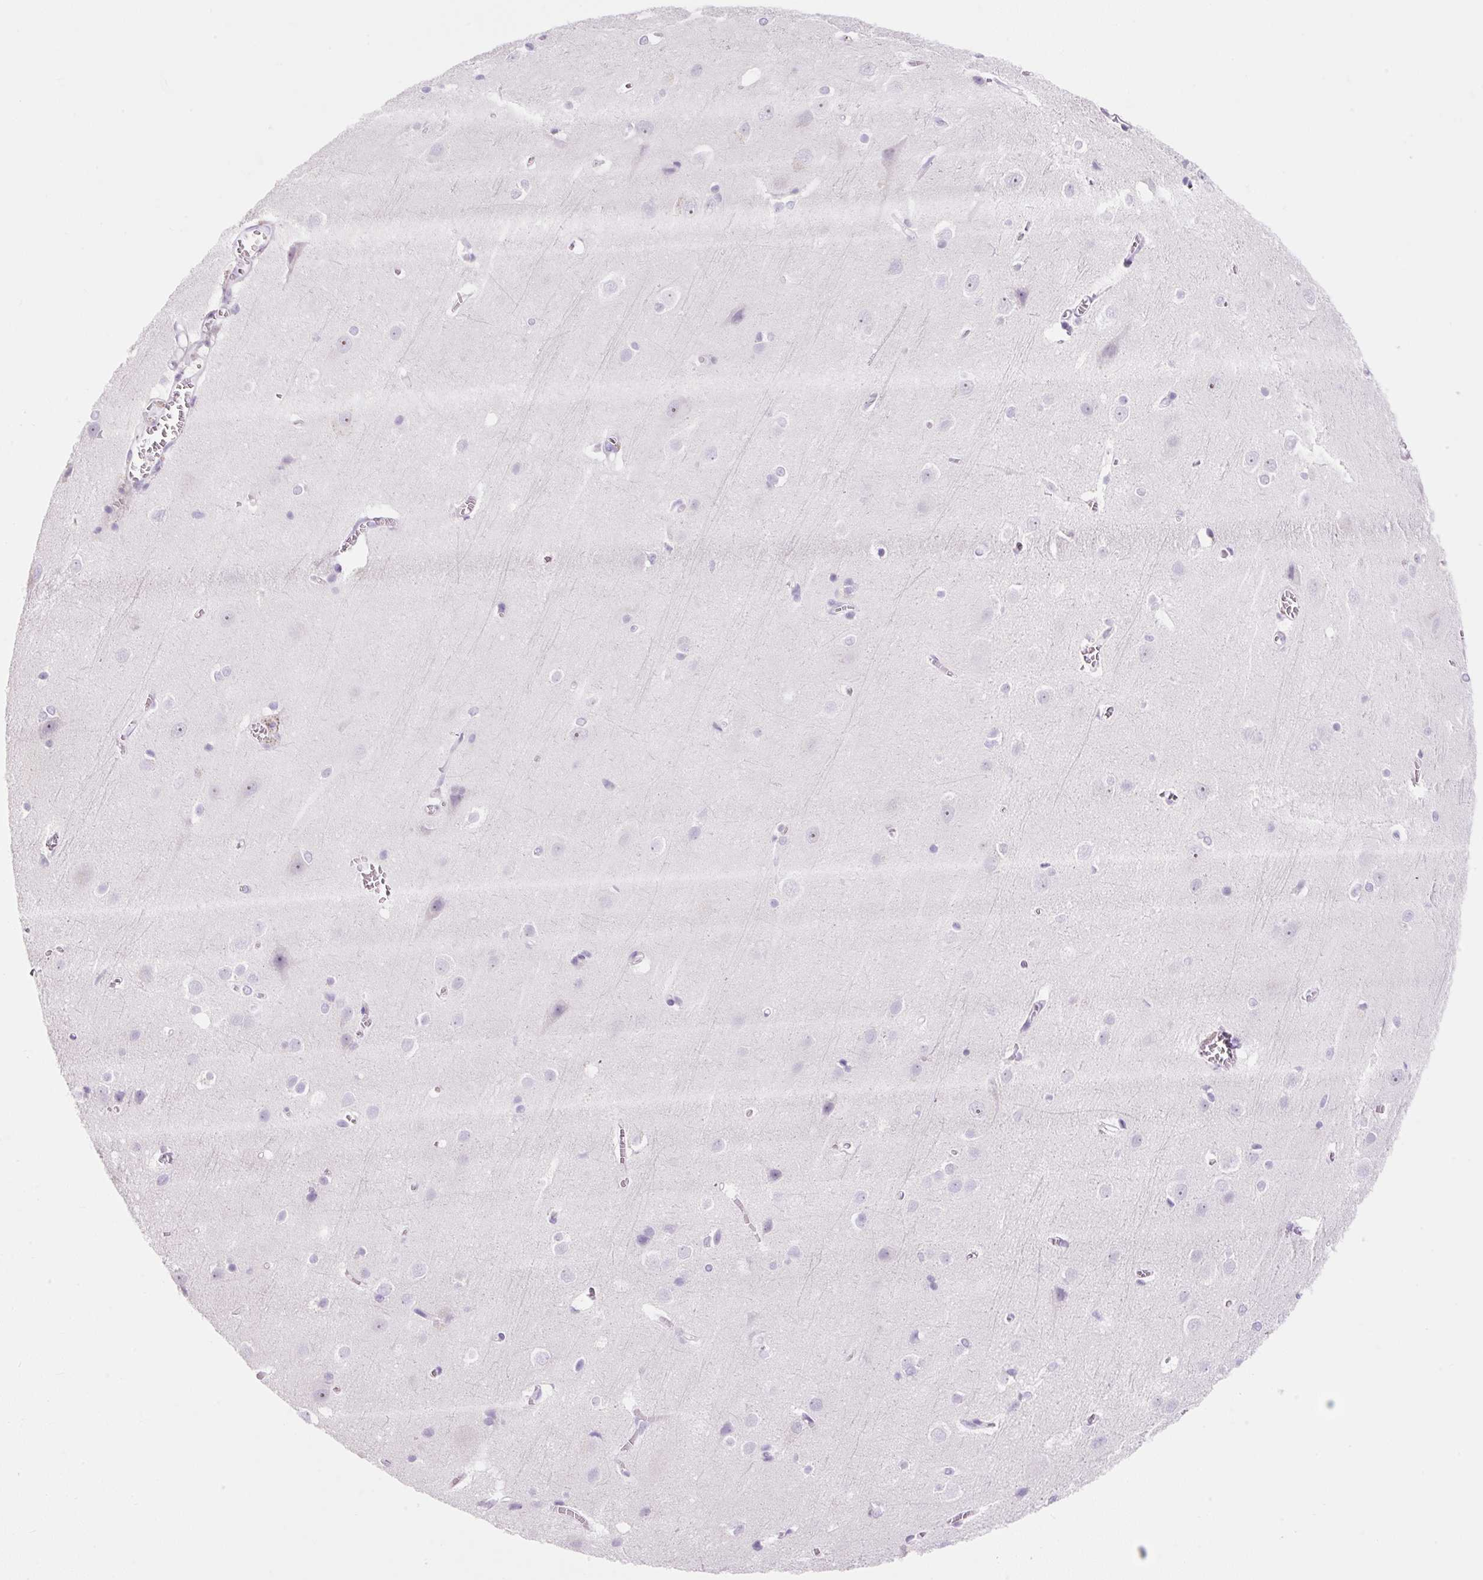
{"staining": {"intensity": "negative", "quantity": "none", "location": "none"}, "tissue": "cerebral cortex", "cell_type": "Endothelial cells", "image_type": "normal", "snomed": [{"axis": "morphology", "description": "Normal tissue, NOS"}, {"axis": "topography", "description": "Cerebral cortex"}], "caption": "This is an IHC image of normal human cerebral cortex. There is no positivity in endothelial cells.", "gene": "ZNF121", "patient": {"sex": "male", "age": 37}}